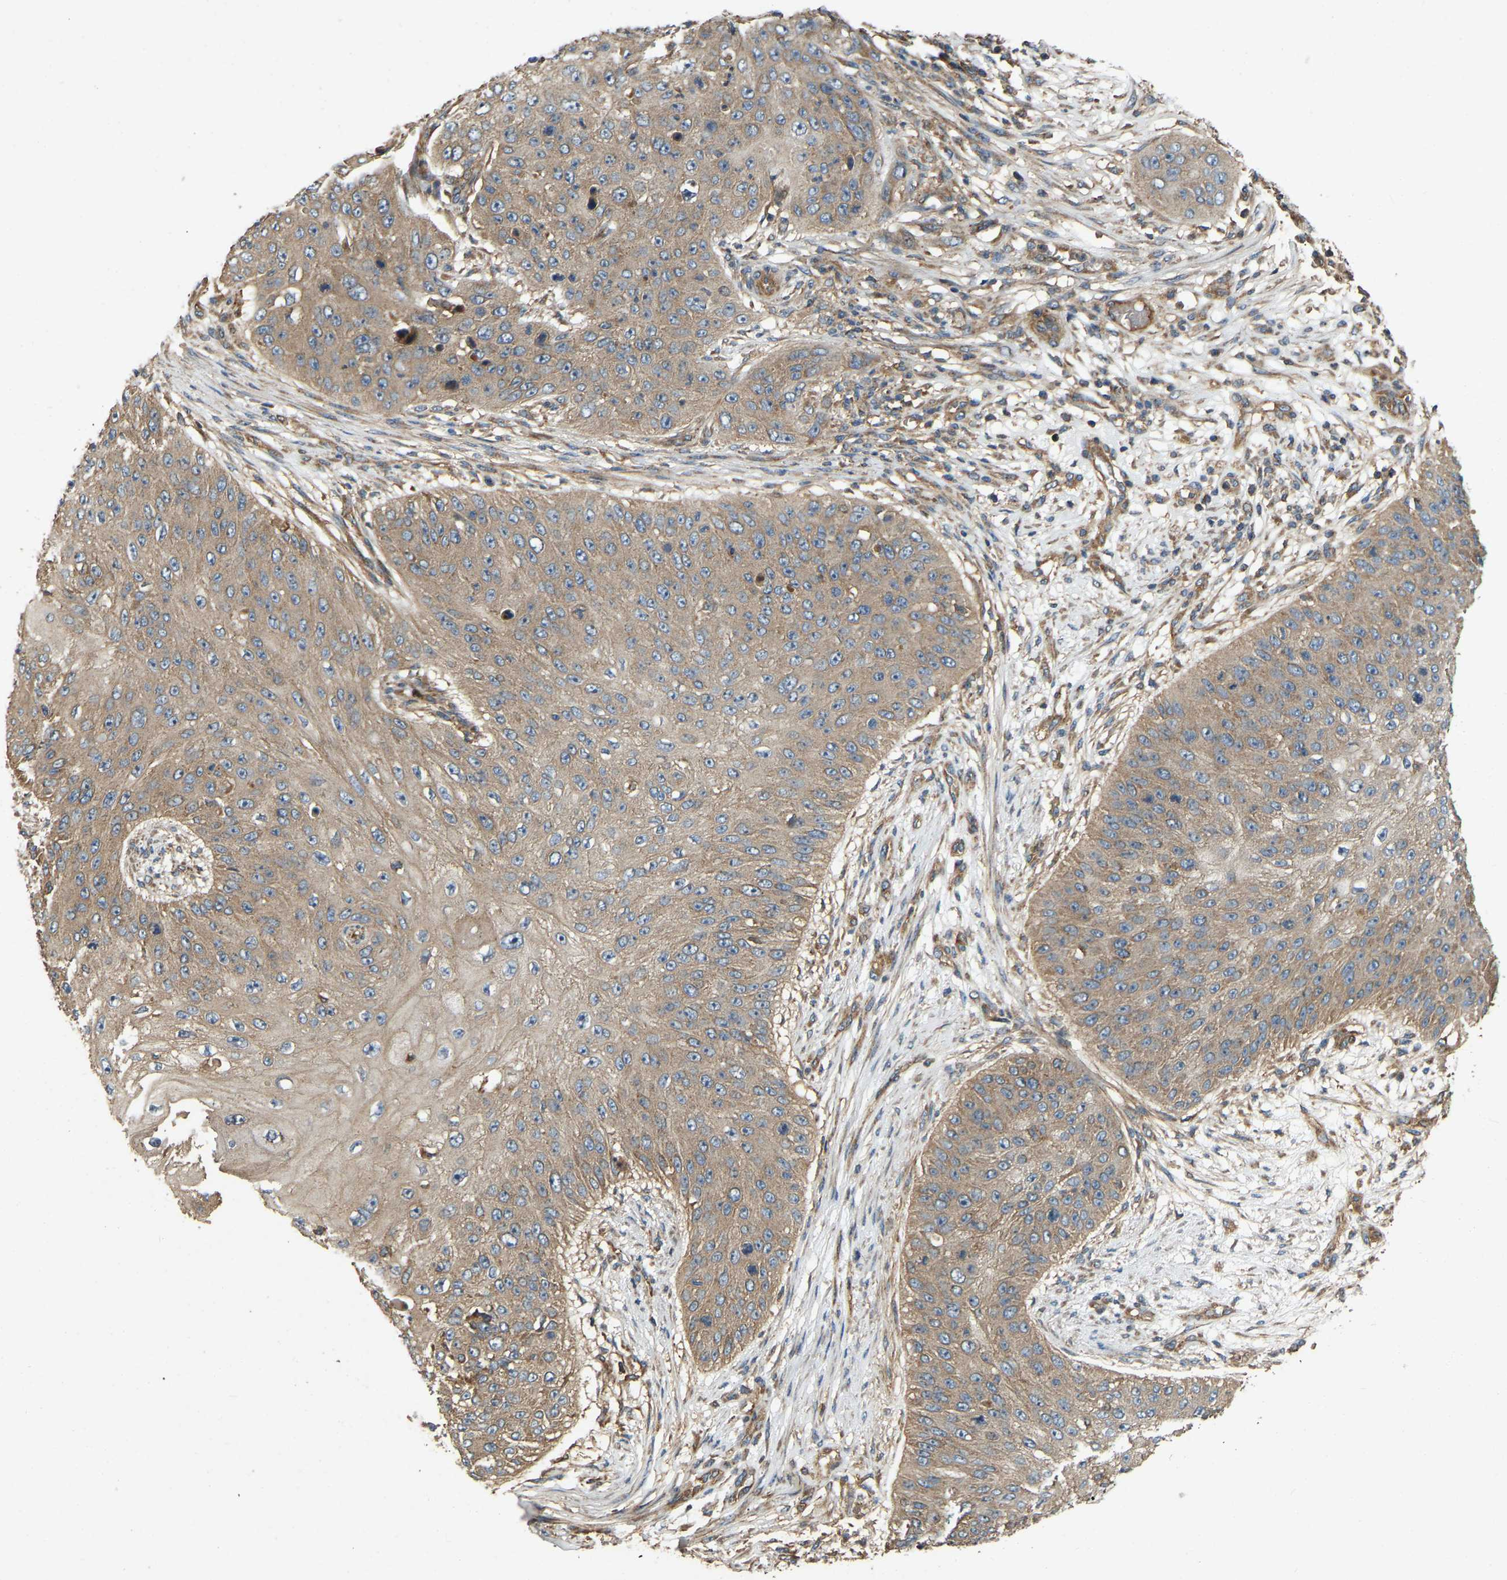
{"staining": {"intensity": "weak", "quantity": ">75%", "location": "cytoplasmic/membranous"}, "tissue": "skin cancer", "cell_type": "Tumor cells", "image_type": "cancer", "snomed": [{"axis": "morphology", "description": "Squamous cell carcinoma, NOS"}, {"axis": "topography", "description": "Skin"}], "caption": "Human skin cancer stained with a protein marker displays weak staining in tumor cells.", "gene": "SAMD9L", "patient": {"sex": "female", "age": 80}}